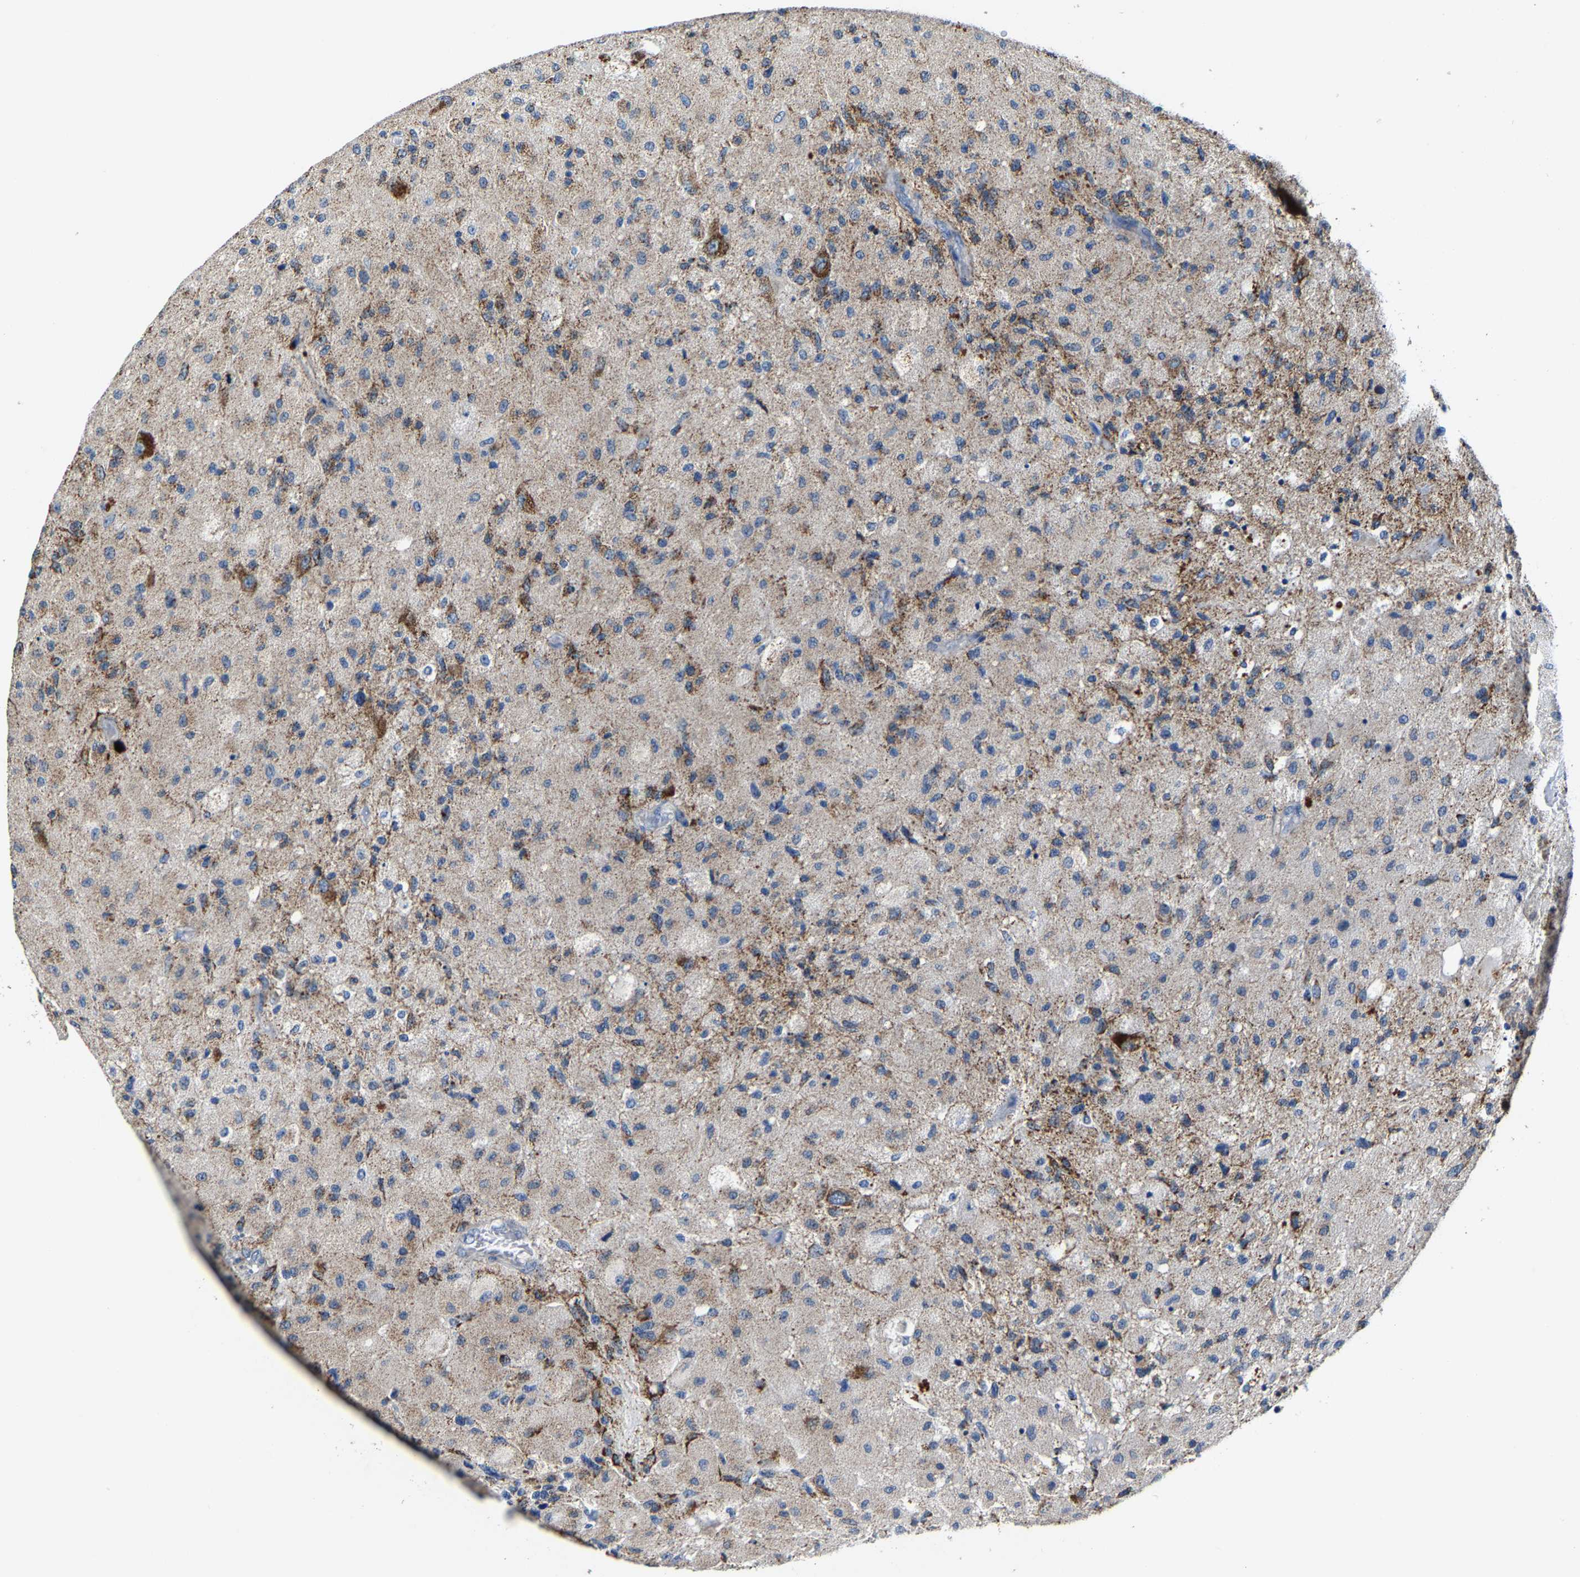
{"staining": {"intensity": "moderate", "quantity": ">75%", "location": "cytoplasmic/membranous"}, "tissue": "glioma", "cell_type": "Tumor cells", "image_type": "cancer", "snomed": [{"axis": "morphology", "description": "Normal tissue, NOS"}, {"axis": "morphology", "description": "Glioma, malignant, High grade"}, {"axis": "topography", "description": "Cerebral cortex"}], "caption": "Immunohistochemistry photomicrograph of glioma stained for a protein (brown), which shows medium levels of moderate cytoplasmic/membranous positivity in approximately >75% of tumor cells.", "gene": "SLC25A25", "patient": {"sex": "male", "age": 77}}